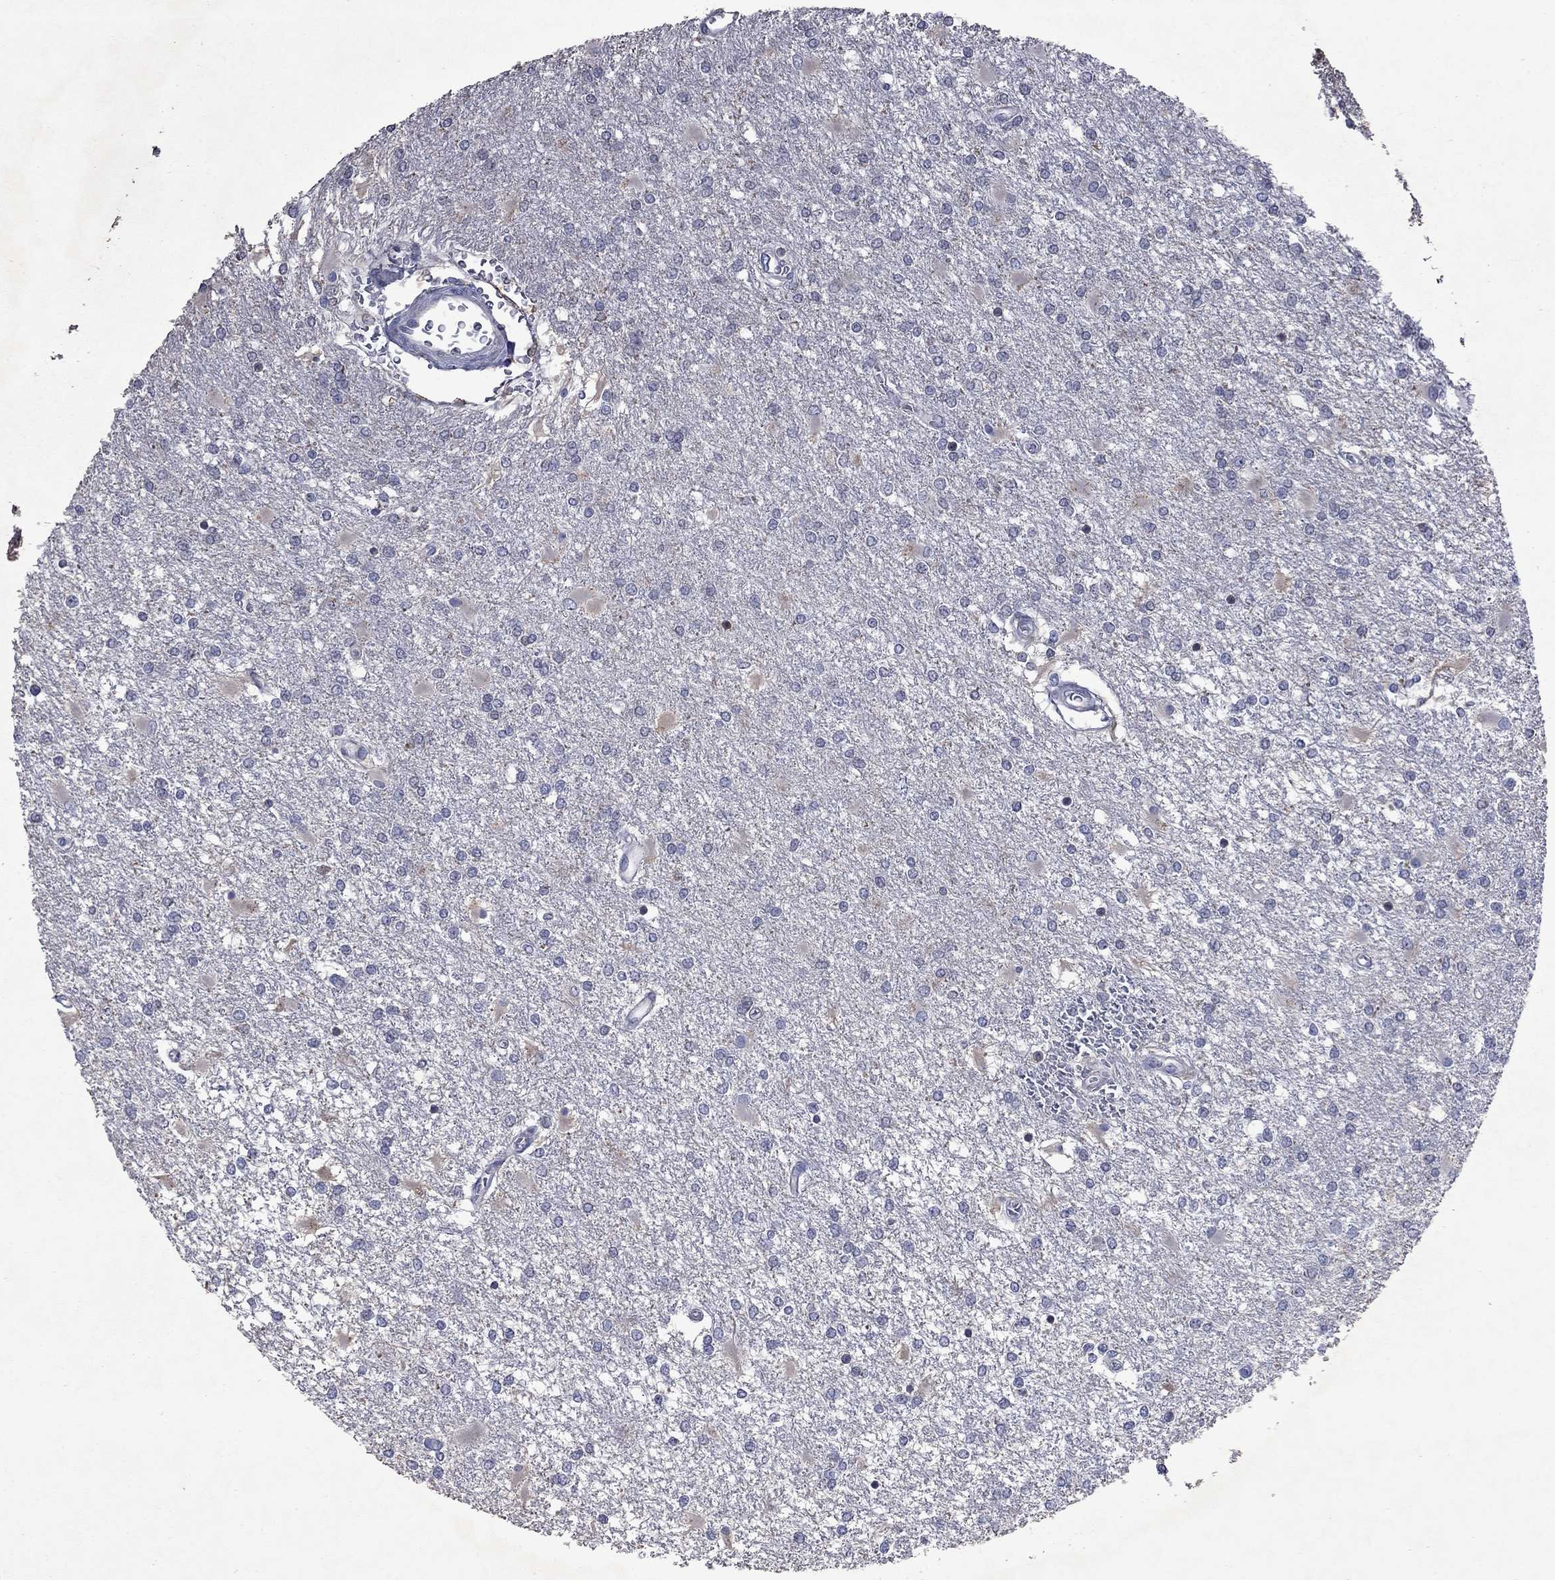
{"staining": {"intensity": "negative", "quantity": "none", "location": "none"}, "tissue": "glioma", "cell_type": "Tumor cells", "image_type": "cancer", "snomed": [{"axis": "morphology", "description": "Glioma, malignant, High grade"}, {"axis": "topography", "description": "Cerebral cortex"}], "caption": "This is a image of immunohistochemistry staining of glioma, which shows no staining in tumor cells.", "gene": "TMEM97", "patient": {"sex": "male", "age": 79}}